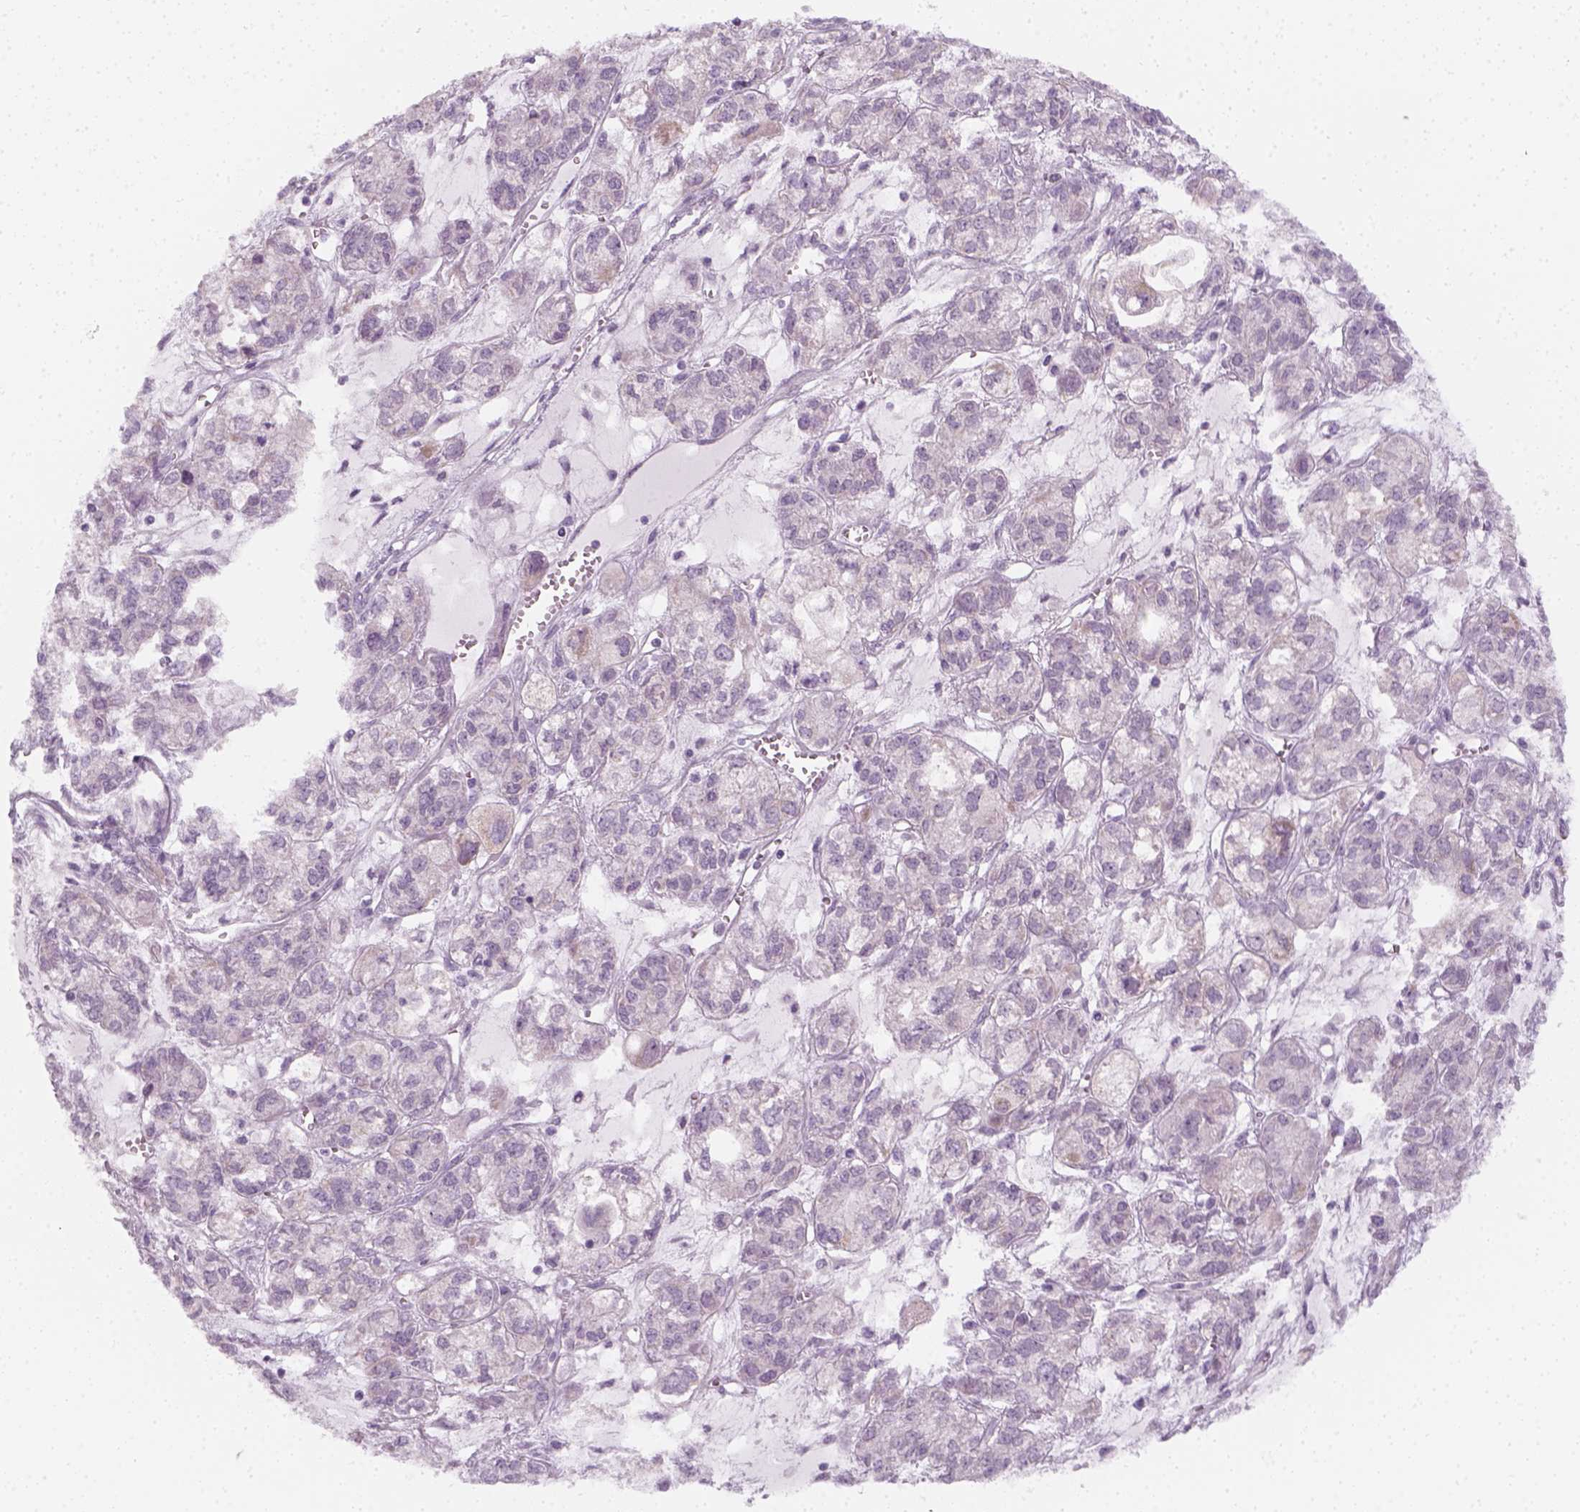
{"staining": {"intensity": "negative", "quantity": "none", "location": "none"}, "tissue": "ovarian cancer", "cell_type": "Tumor cells", "image_type": "cancer", "snomed": [{"axis": "morphology", "description": "Carcinoma, endometroid"}, {"axis": "topography", "description": "Ovary"}], "caption": "High magnification brightfield microscopy of ovarian cancer (endometroid carcinoma) stained with DAB (3,3'-diaminobenzidine) (brown) and counterstained with hematoxylin (blue): tumor cells show no significant positivity.", "gene": "PRAME", "patient": {"sex": "female", "age": 64}}